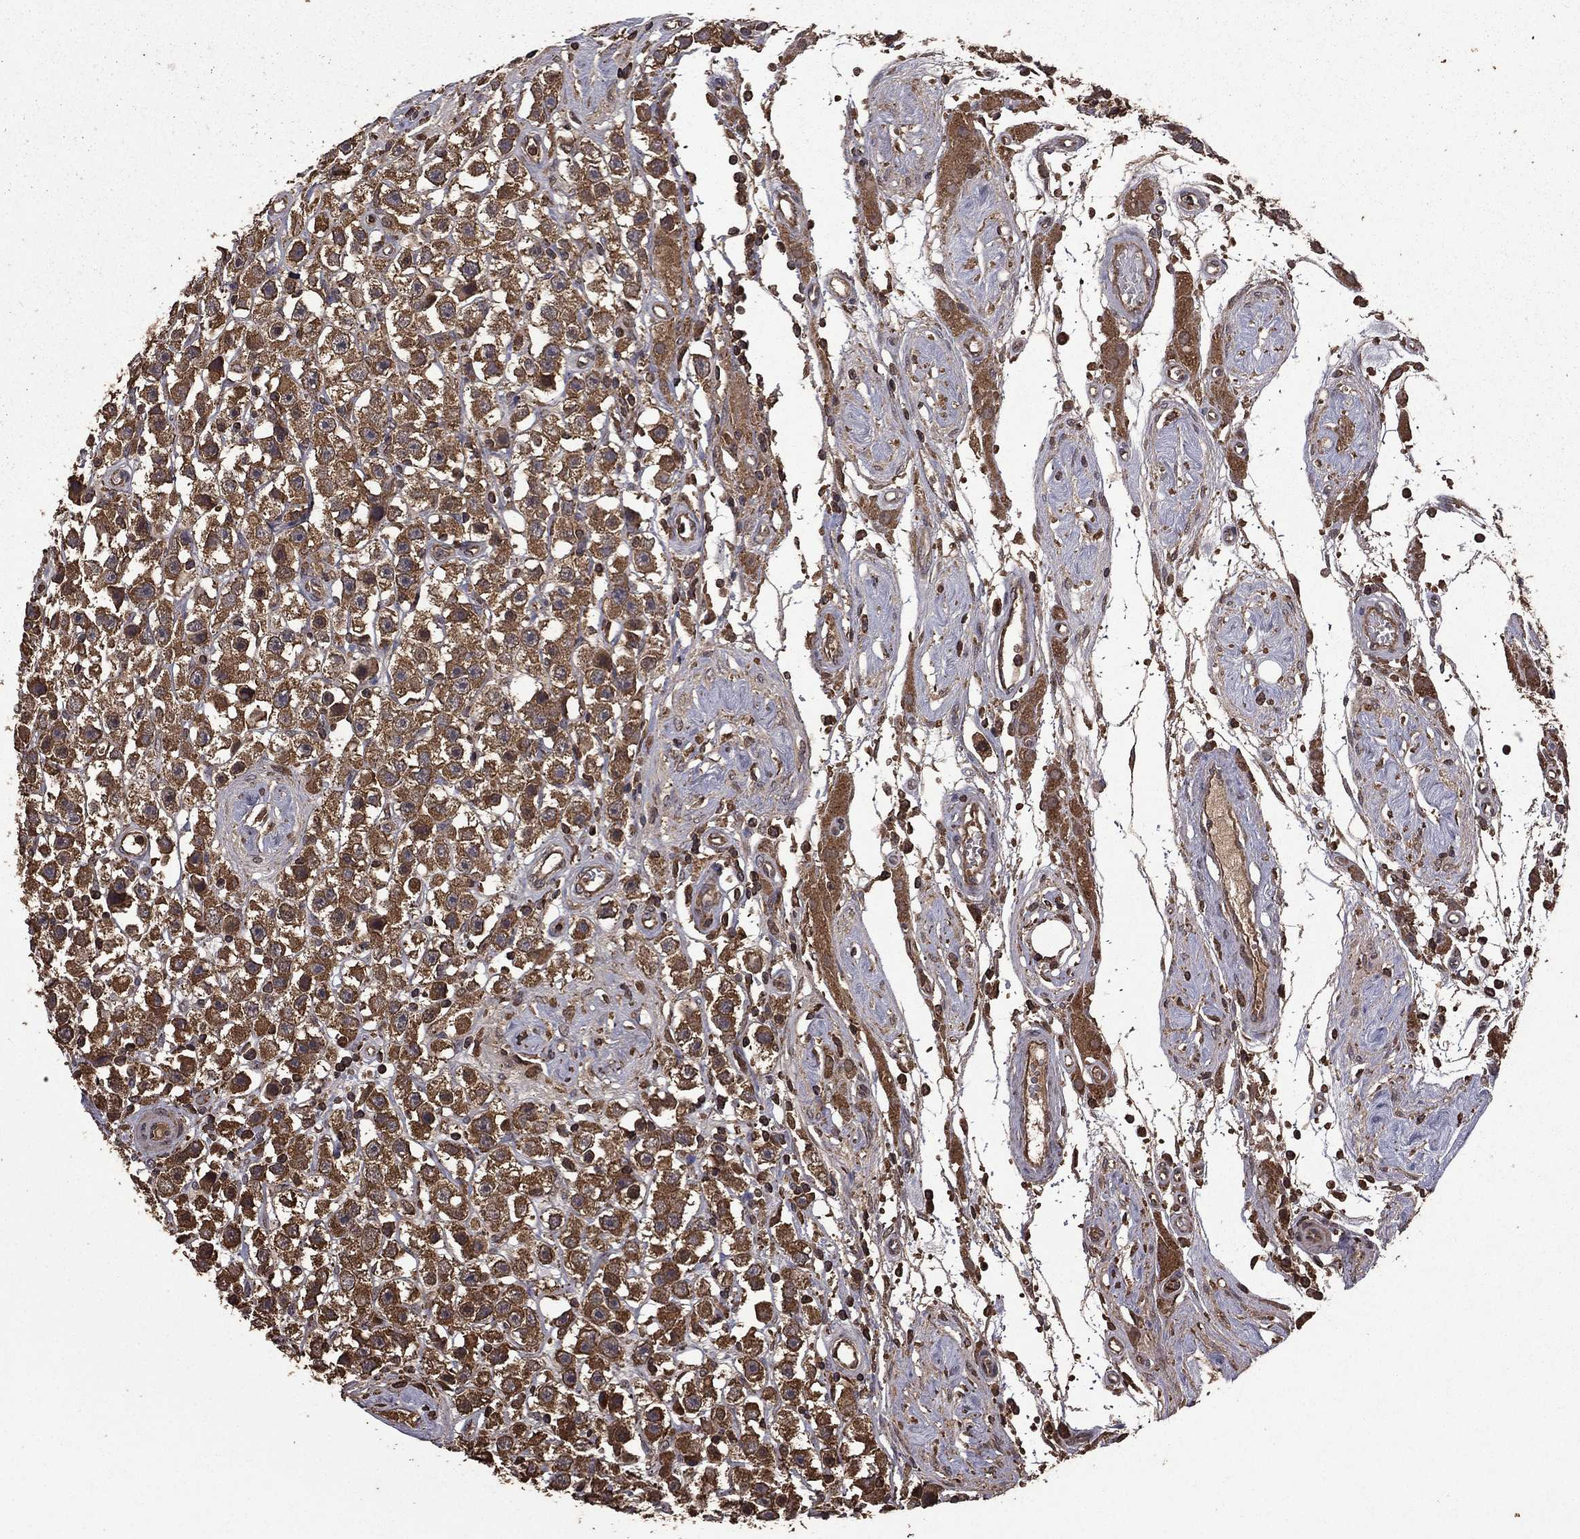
{"staining": {"intensity": "moderate", "quantity": "25%-75%", "location": "cytoplasmic/membranous"}, "tissue": "testis cancer", "cell_type": "Tumor cells", "image_type": "cancer", "snomed": [{"axis": "morphology", "description": "Seminoma, NOS"}, {"axis": "topography", "description": "Testis"}], "caption": "Brown immunohistochemical staining in human testis cancer reveals moderate cytoplasmic/membranous expression in approximately 25%-75% of tumor cells. (DAB (3,3'-diaminobenzidine) IHC with brightfield microscopy, high magnification).", "gene": "BIRC6", "patient": {"sex": "male", "age": 45}}